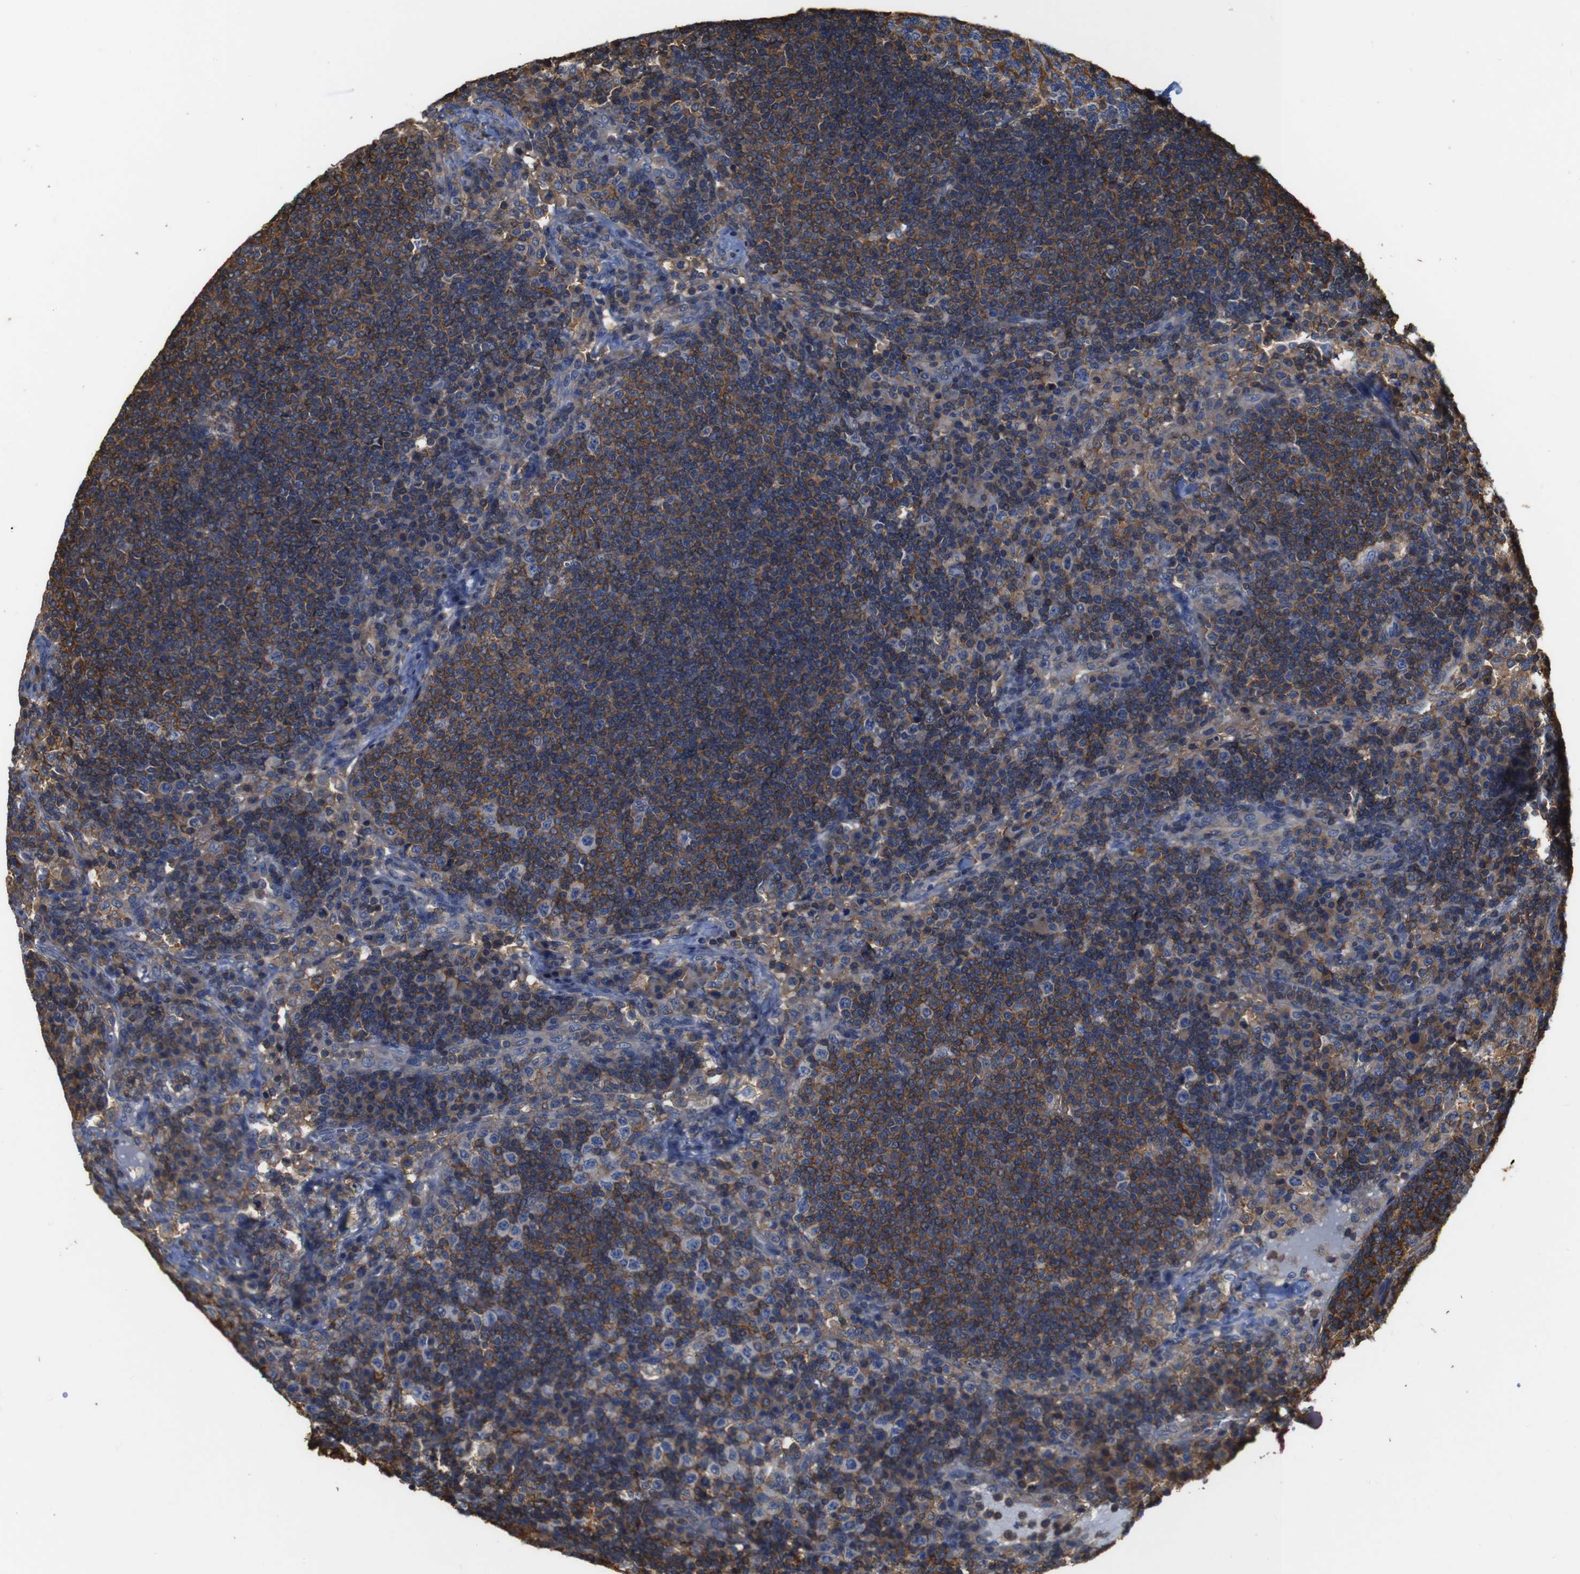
{"staining": {"intensity": "moderate", "quantity": "25%-75%", "location": "cytoplasmic/membranous"}, "tissue": "lymph node", "cell_type": "Germinal center cells", "image_type": "normal", "snomed": [{"axis": "morphology", "description": "Normal tissue, NOS"}, {"axis": "topography", "description": "Lymph node"}], "caption": "Immunohistochemistry (IHC) of normal human lymph node exhibits medium levels of moderate cytoplasmic/membranous expression in approximately 25%-75% of germinal center cells. (DAB IHC with brightfield microscopy, high magnification).", "gene": "PI4KA", "patient": {"sex": "female", "age": 53}}